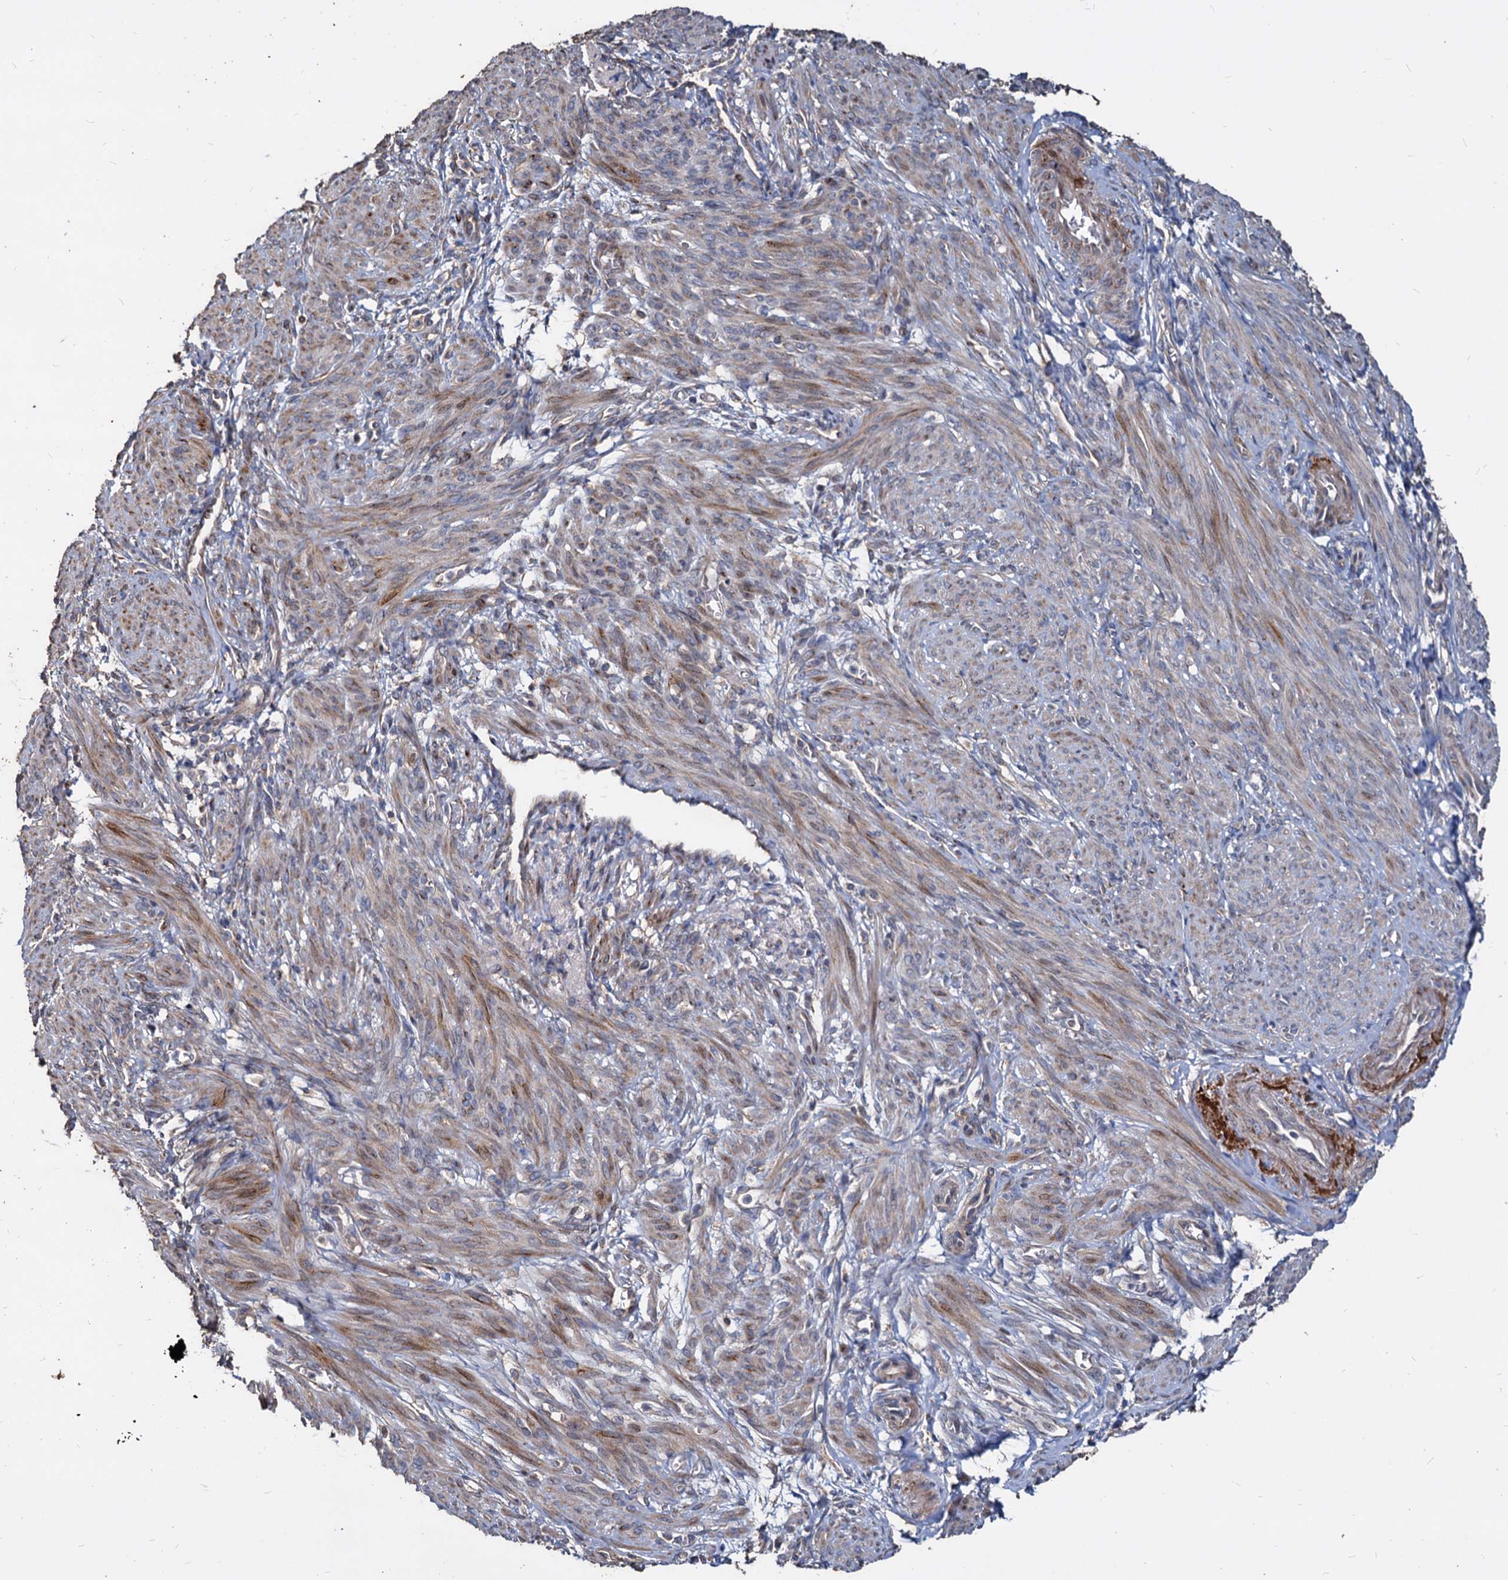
{"staining": {"intensity": "weak", "quantity": "25%-75%", "location": "cytoplasmic/membranous"}, "tissue": "smooth muscle", "cell_type": "Smooth muscle cells", "image_type": "normal", "snomed": [{"axis": "morphology", "description": "Normal tissue, NOS"}, {"axis": "topography", "description": "Smooth muscle"}], "caption": "Immunohistochemical staining of normal smooth muscle shows weak cytoplasmic/membranous protein expression in about 25%-75% of smooth muscle cells. Immunohistochemistry (ihc) stains the protein of interest in brown and the nuclei are stained blue.", "gene": "DEPDC4", "patient": {"sex": "female", "age": 39}}